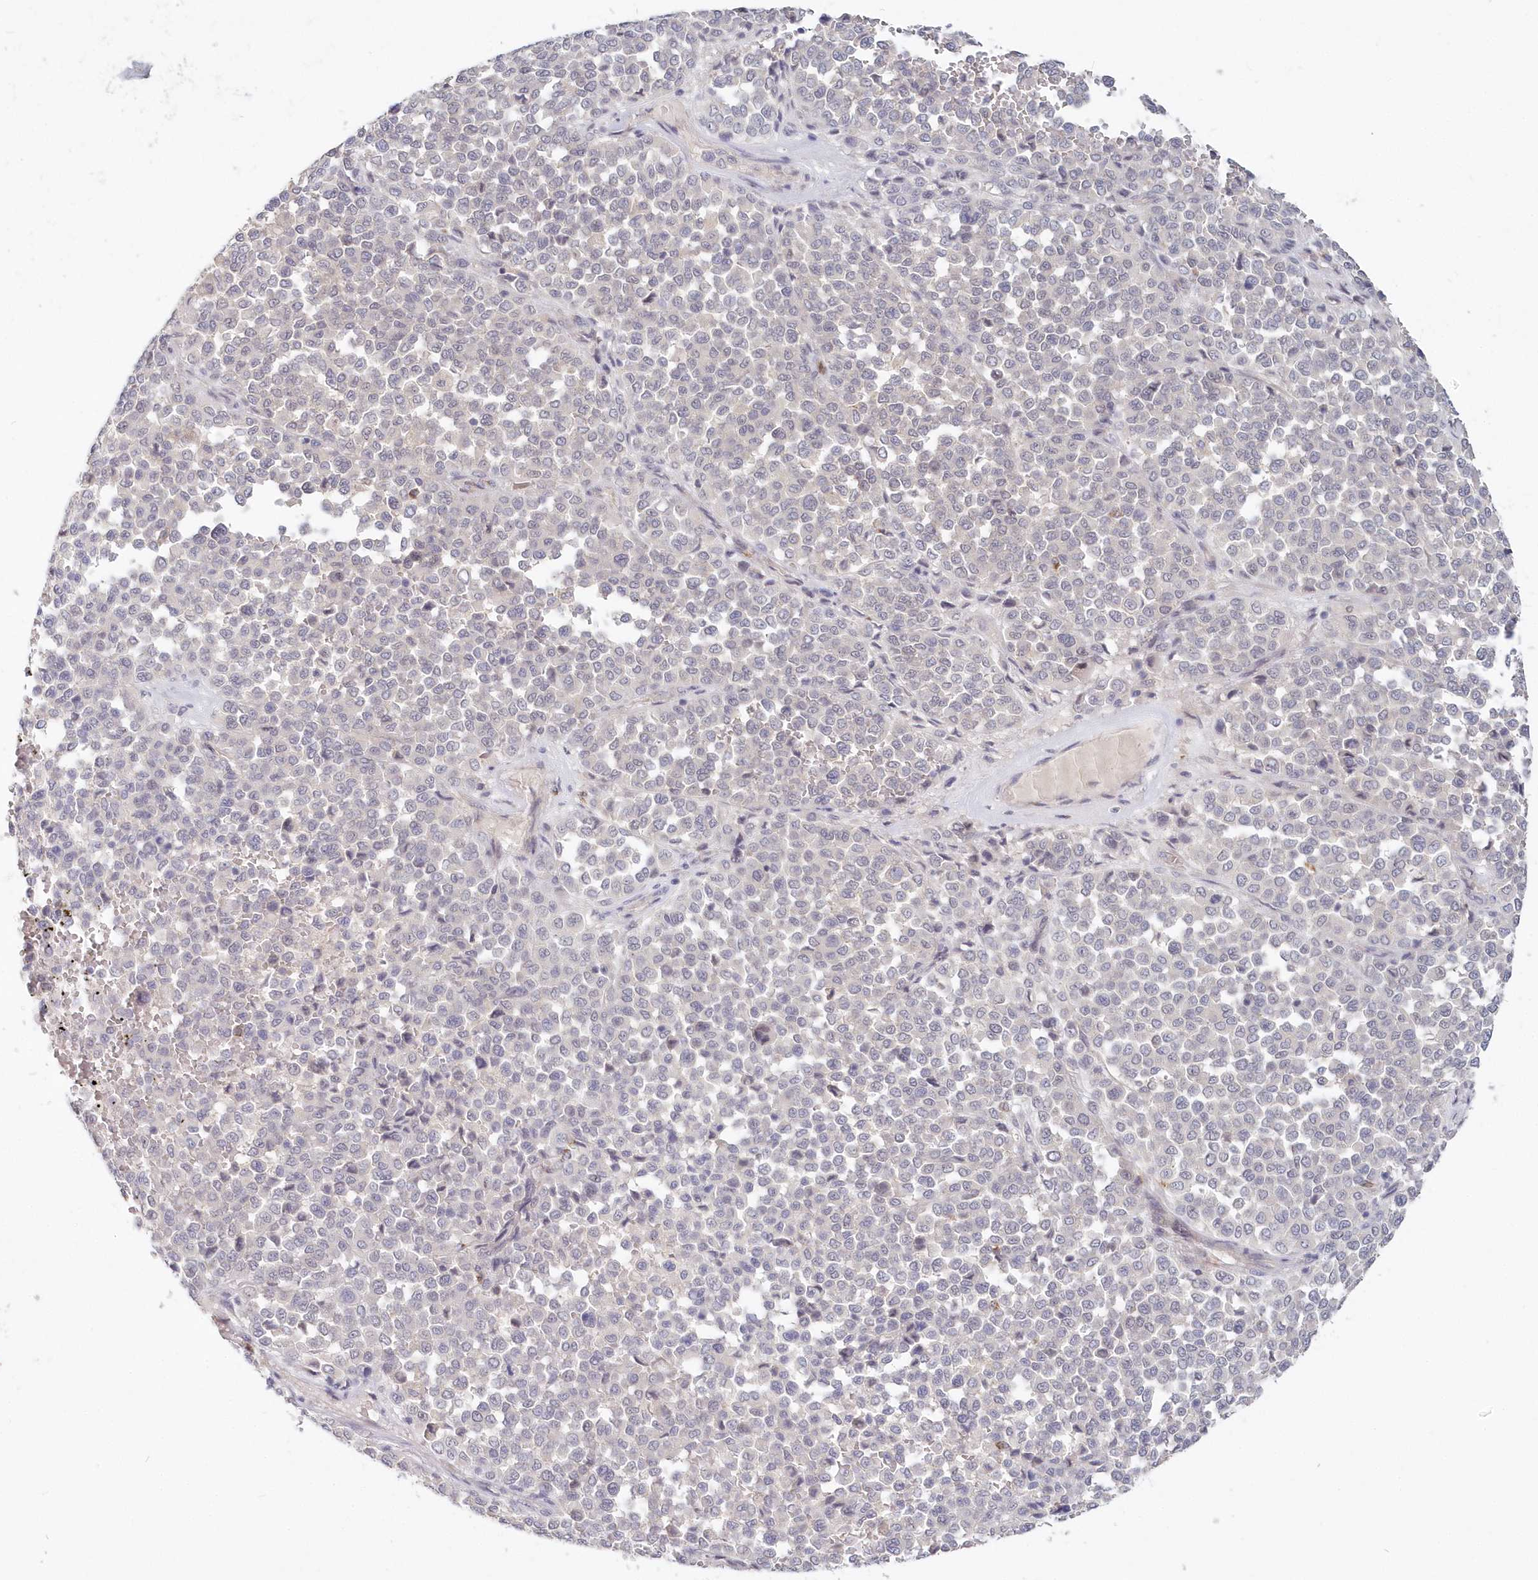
{"staining": {"intensity": "negative", "quantity": "none", "location": "none"}, "tissue": "melanoma", "cell_type": "Tumor cells", "image_type": "cancer", "snomed": [{"axis": "morphology", "description": "Malignant melanoma, Metastatic site"}, {"axis": "topography", "description": "Pancreas"}], "caption": "DAB immunohistochemical staining of melanoma demonstrates no significant staining in tumor cells.", "gene": "KATNA1", "patient": {"sex": "female", "age": 30}}